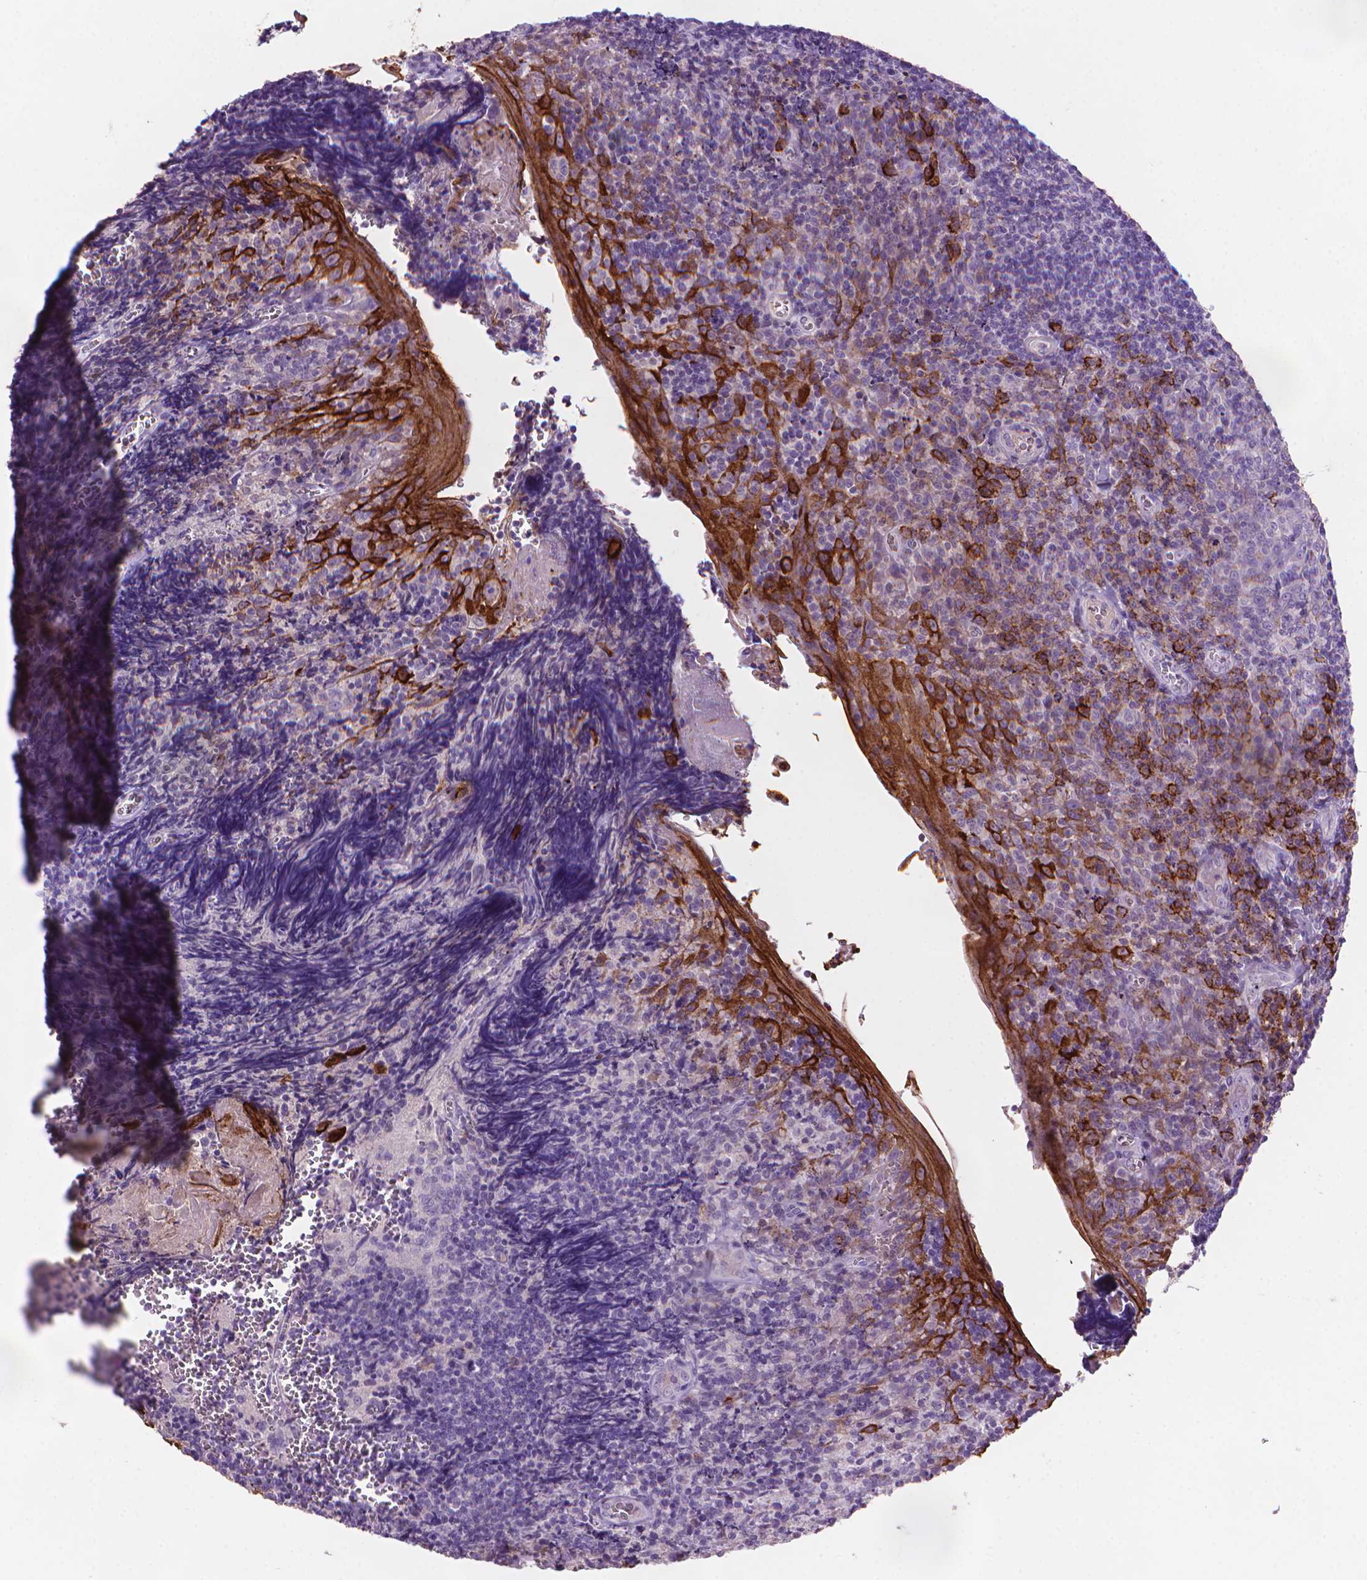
{"staining": {"intensity": "negative", "quantity": "none", "location": "none"}, "tissue": "tonsil", "cell_type": "Germinal center cells", "image_type": "normal", "snomed": [{"axis": "morphology", "description": "Normal tissue, NOS"}, {"axis": "morphology", "description": "Inflammation, NOS"}, {"axis": "topography", "description": "Tonsil"}], "caption": "This is a micrograph of IHC staining of unremarkable tonsil, which shows no staining in germinal center cells. (Stains: DAB immunohistochemistry (IHC) with hematoxylin counter stain, Microscopy: brightfield microscopy at high magnification).", "gene": "MUC1", "patient": {"sex": "female", "age": 31}}